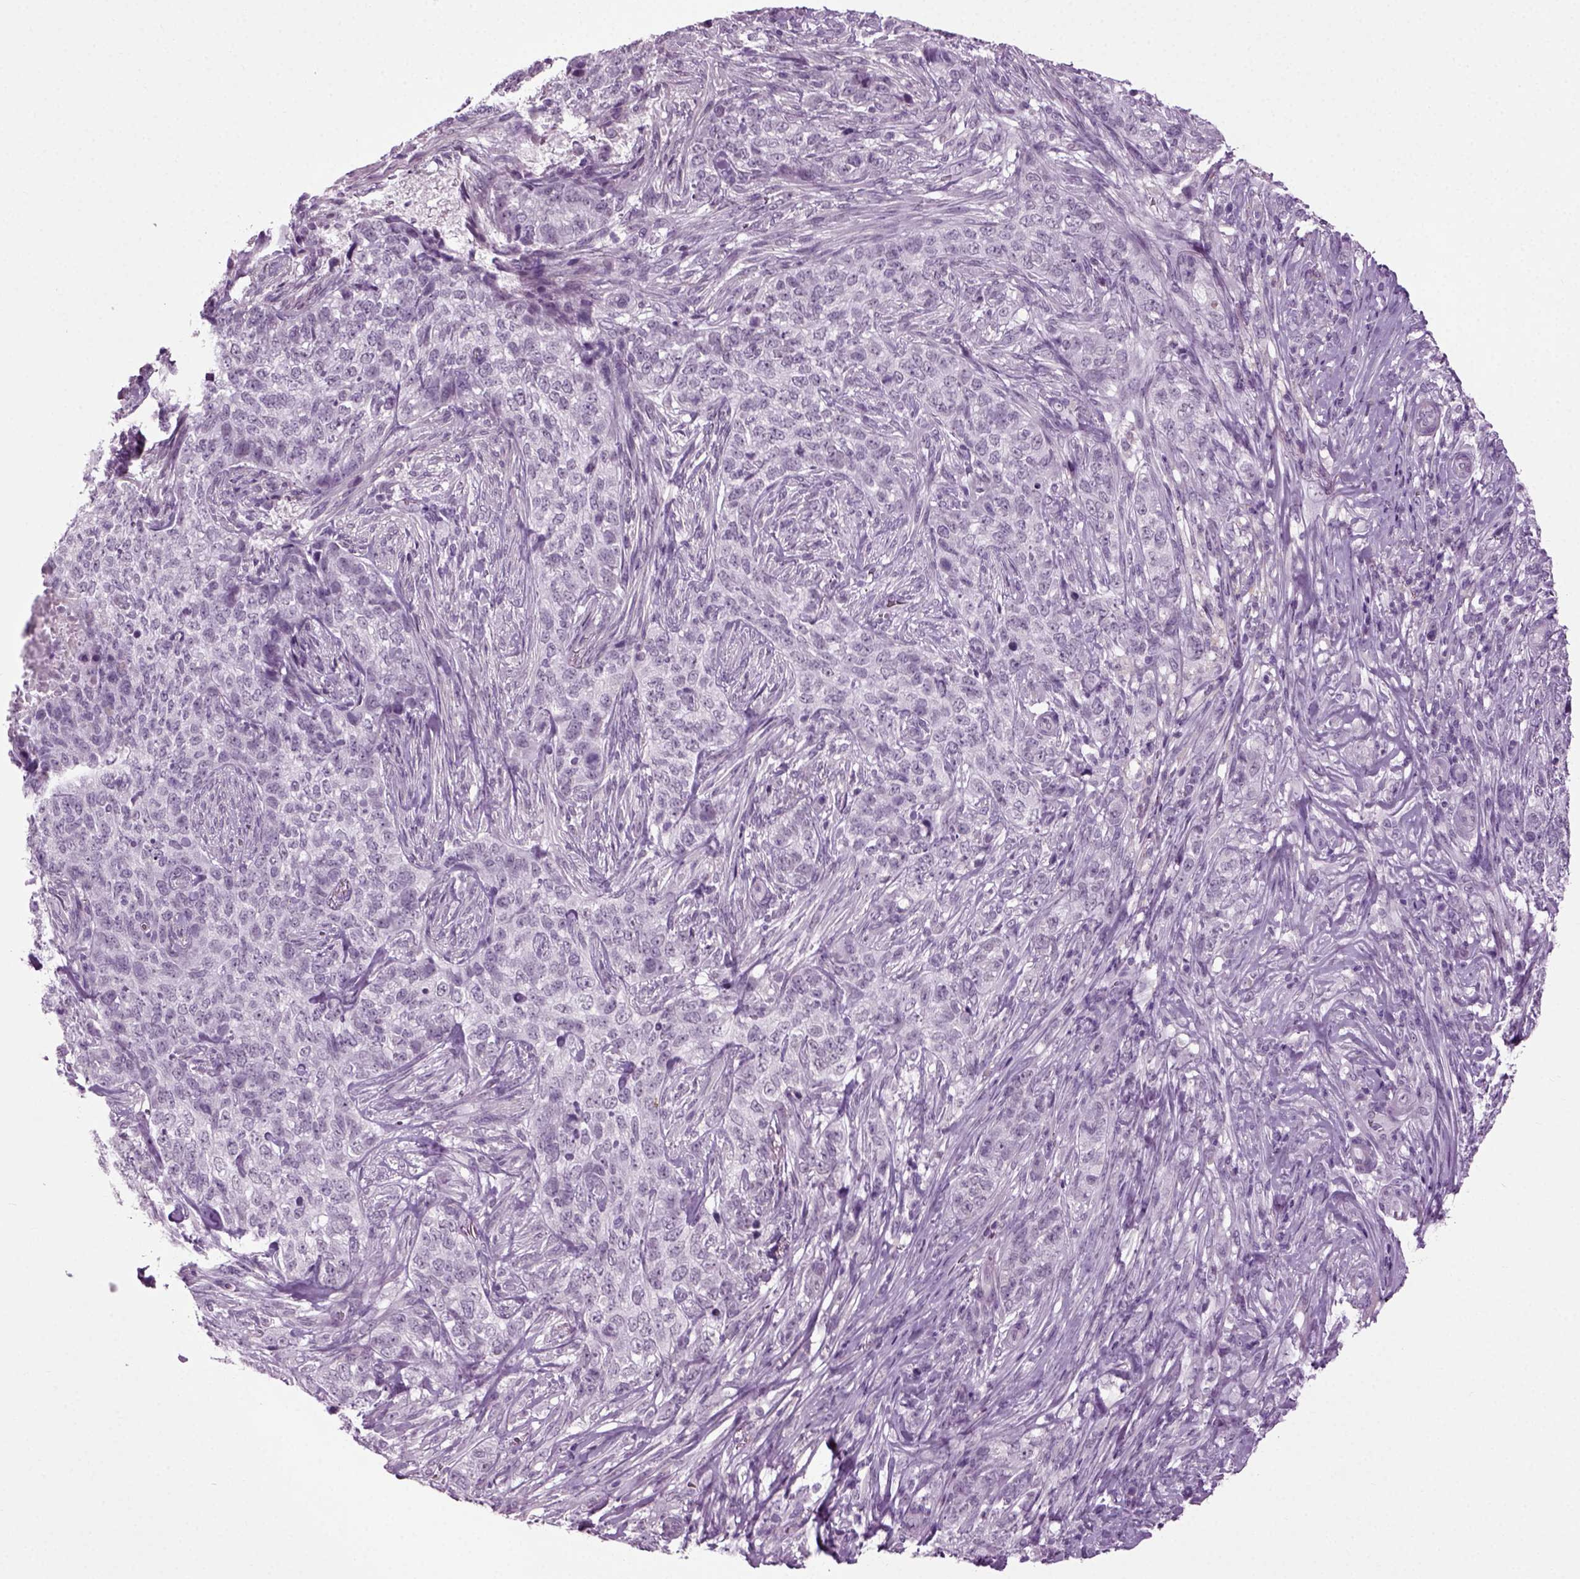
{"staining": {"intensity": "negative", "quantity": "none", "location": "none"}, "tissue": "skin cancer", "cell_type": "Tumor cells", "image_type": "cancer", "snomed": [{"axis": "morphology", "description": "Basal cell carcinoma"}, {"axis": "topography", "description": "Skin"}], "caption": "The photomicrograph displays no staining of tumor cells in basal cell carcinoma (skin).", "gene": "ZC2HC1C", "patient": {"sex": "female", "age": 69}}